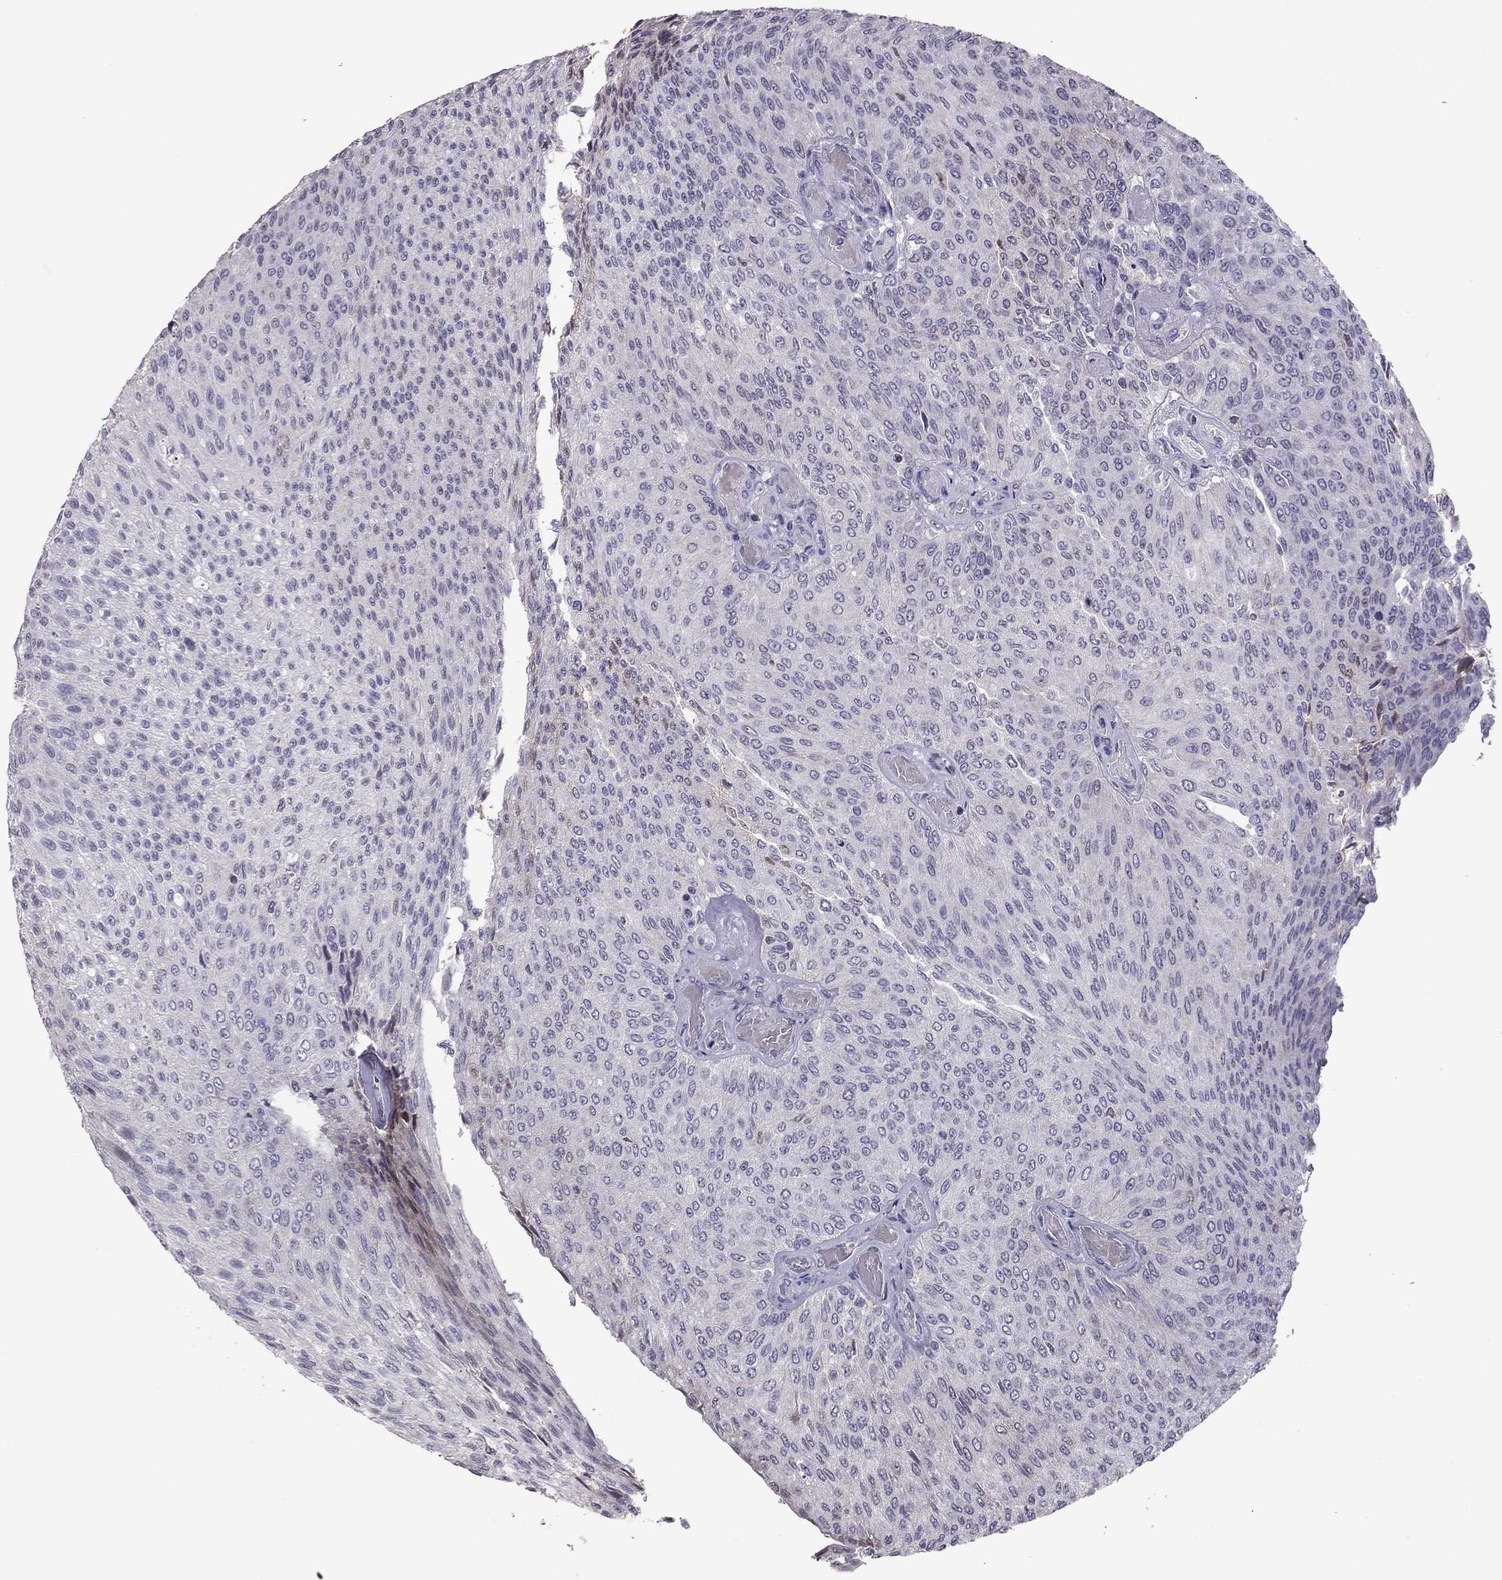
{"staining": {"intensity": "negative", "quantity": "none", "location": "none"}, "tissue": "urothelial cancer", "cell_type": "Tumor cells", "image_type": "cancer", "snomed": [{"axis": "morphology", "description": "Urothelial carcinoma, Low grade"}, {"axis": "topography", "description": "Ureter, NOS"}, {"axis": "topography", "description": "Urinary bladder"}], "caption": "Tumor cells are negative for protein expression in human urothelial cancer. (DAB immunohistochemistry (IHC), high magnification).", "gene": "RGS8", "patient": {"sex": "male", "age": 78}}